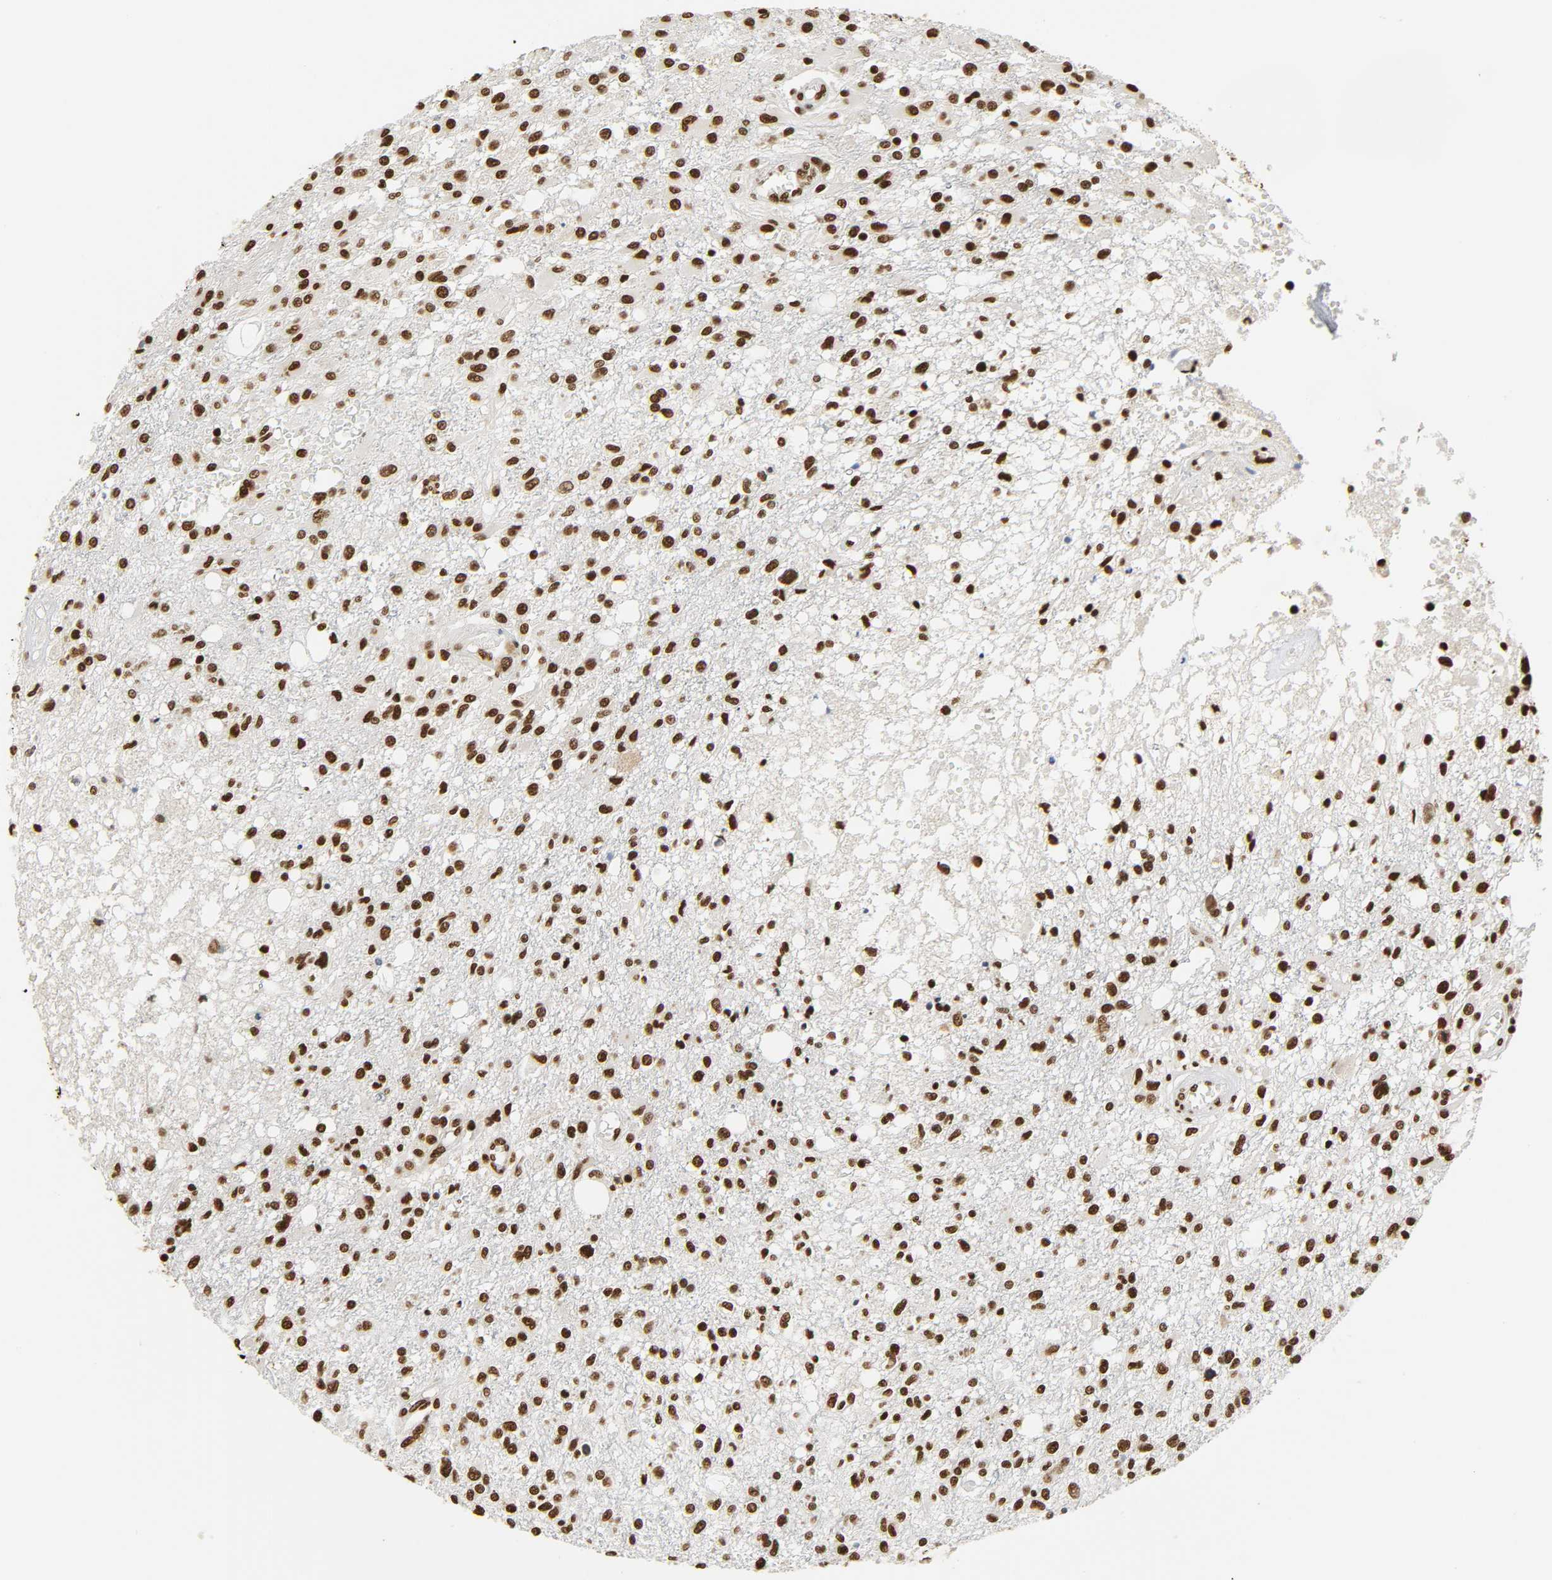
{"staining": {"intensity": "strong", "quantity": ">75%", "location": "nuclear"}, "tissue": "glioma", "cell_type": "Tumor cells", "image_type": "cancer", "snomed": [{"axis": "morphology", "description": "Glioma, malignant, High grade"}, {"axis": "topography", "description": "Cerebral cortex"}], "caption": "IHC staining of glioma, which displays high levels of strong nuclear positivity in about >75% of tumor cells indicating strong nuclear protein staining. The staining was performed using DAB (3,3'-diaminobenzidine) (brown) for protein detection and nuclei were counterstained in hematoxylin (blue).", "gene": "HNRNPC", "patient": {"sex": "male", "age": 76}}